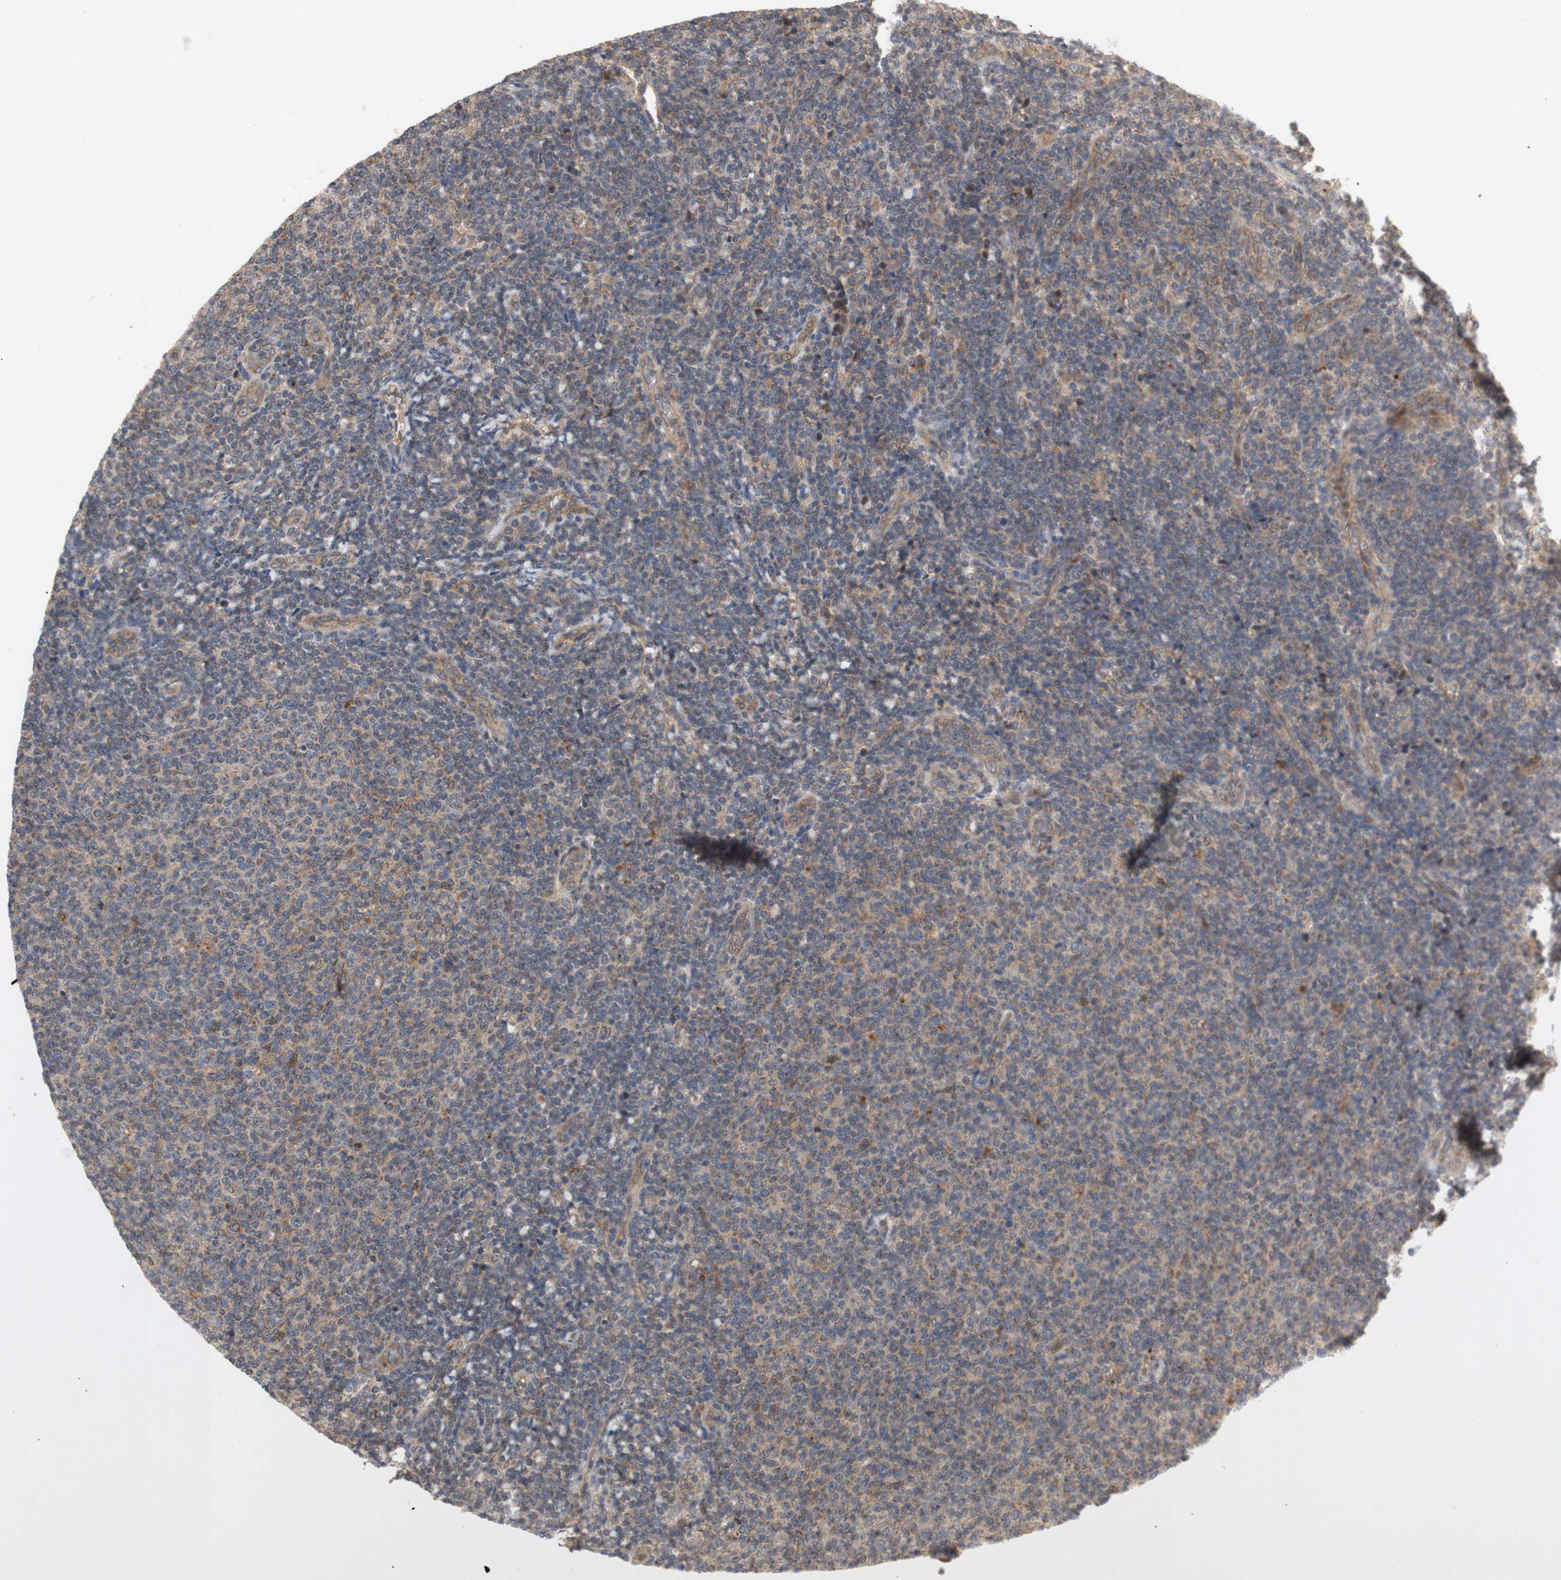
{"staining": {"intensity": "moderate", "quantity": ">75%", "location": "cytoplasmic/membranous"}, "tissue": "lymphoma", "cell_type": "Tumor cells", "image_type": "cancer", "snomed": [{"axis": "morphology", "description": "Malignant lymphoma, non-Hodgkin's type, Low grade"}, {"axis": "topography", "description": "Lymph node"}], "caption": "Lymphoma stained with a brown dye displays moderate cytoplasmic/membranous positive expression in about >75% of tumor cells.", "gene": "PKN1", "patient": {"sex": "male", "age": 66}}